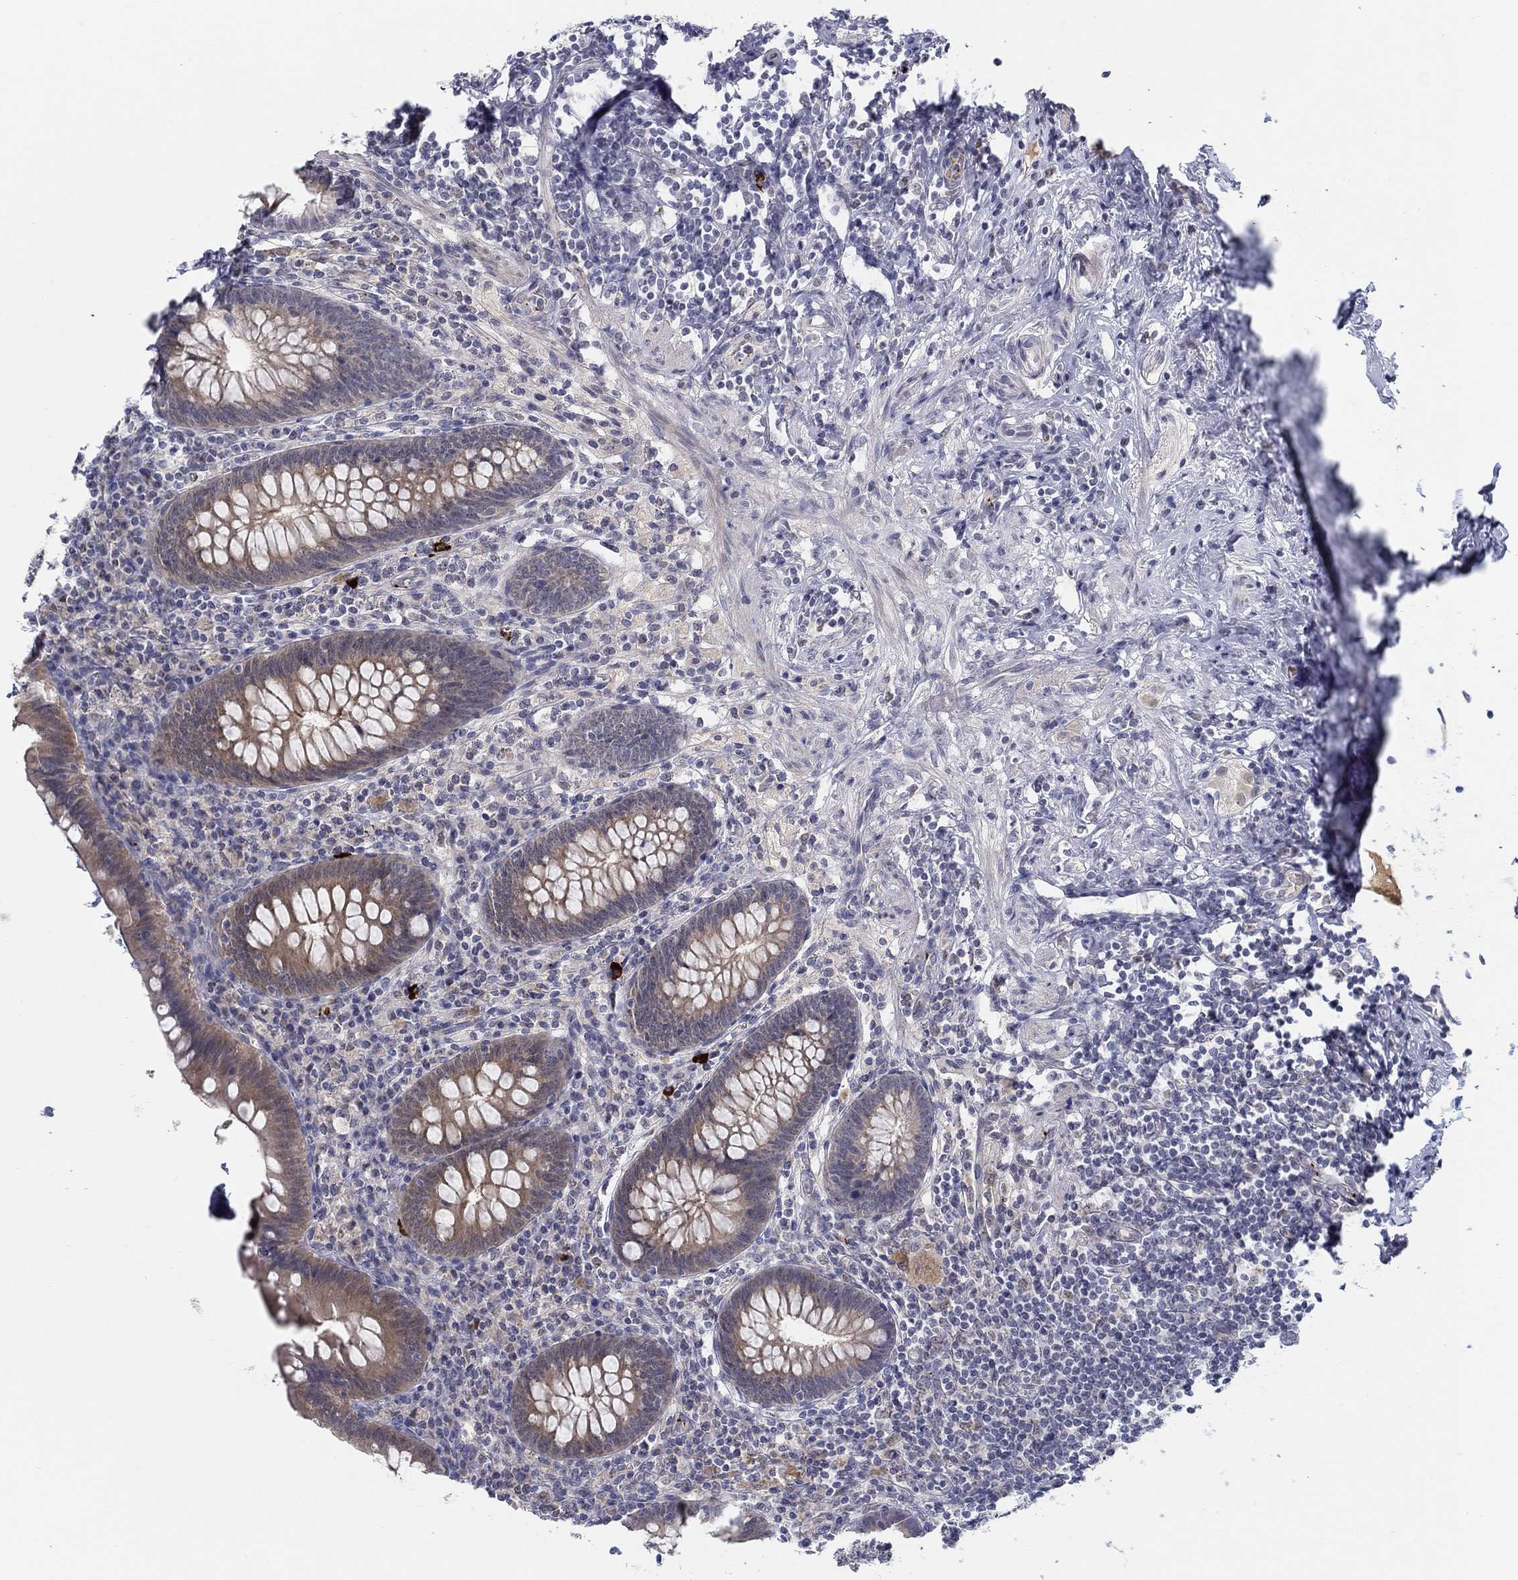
{"staining": {"intensity": "weak", "quantity": ">75%", "location": "cytoplasmic/membranous"}, "tissue": "appendix", "cell_type": "Glandular cells", "image_type": "normal", "snomed": [{"axis": "morphology", "description": "Normal tissue, NOS"}, {"axis": "topography", "description": "Appendix"}], "caption": "Immunohistochemical staining of benign human appendix exhibits >75% levels of weak cytoplasmic/membranous protein expression in approximately >75% of glandular cells.", "gene": "ALOX12", "patient": {"sex": "male", "age": 47}}